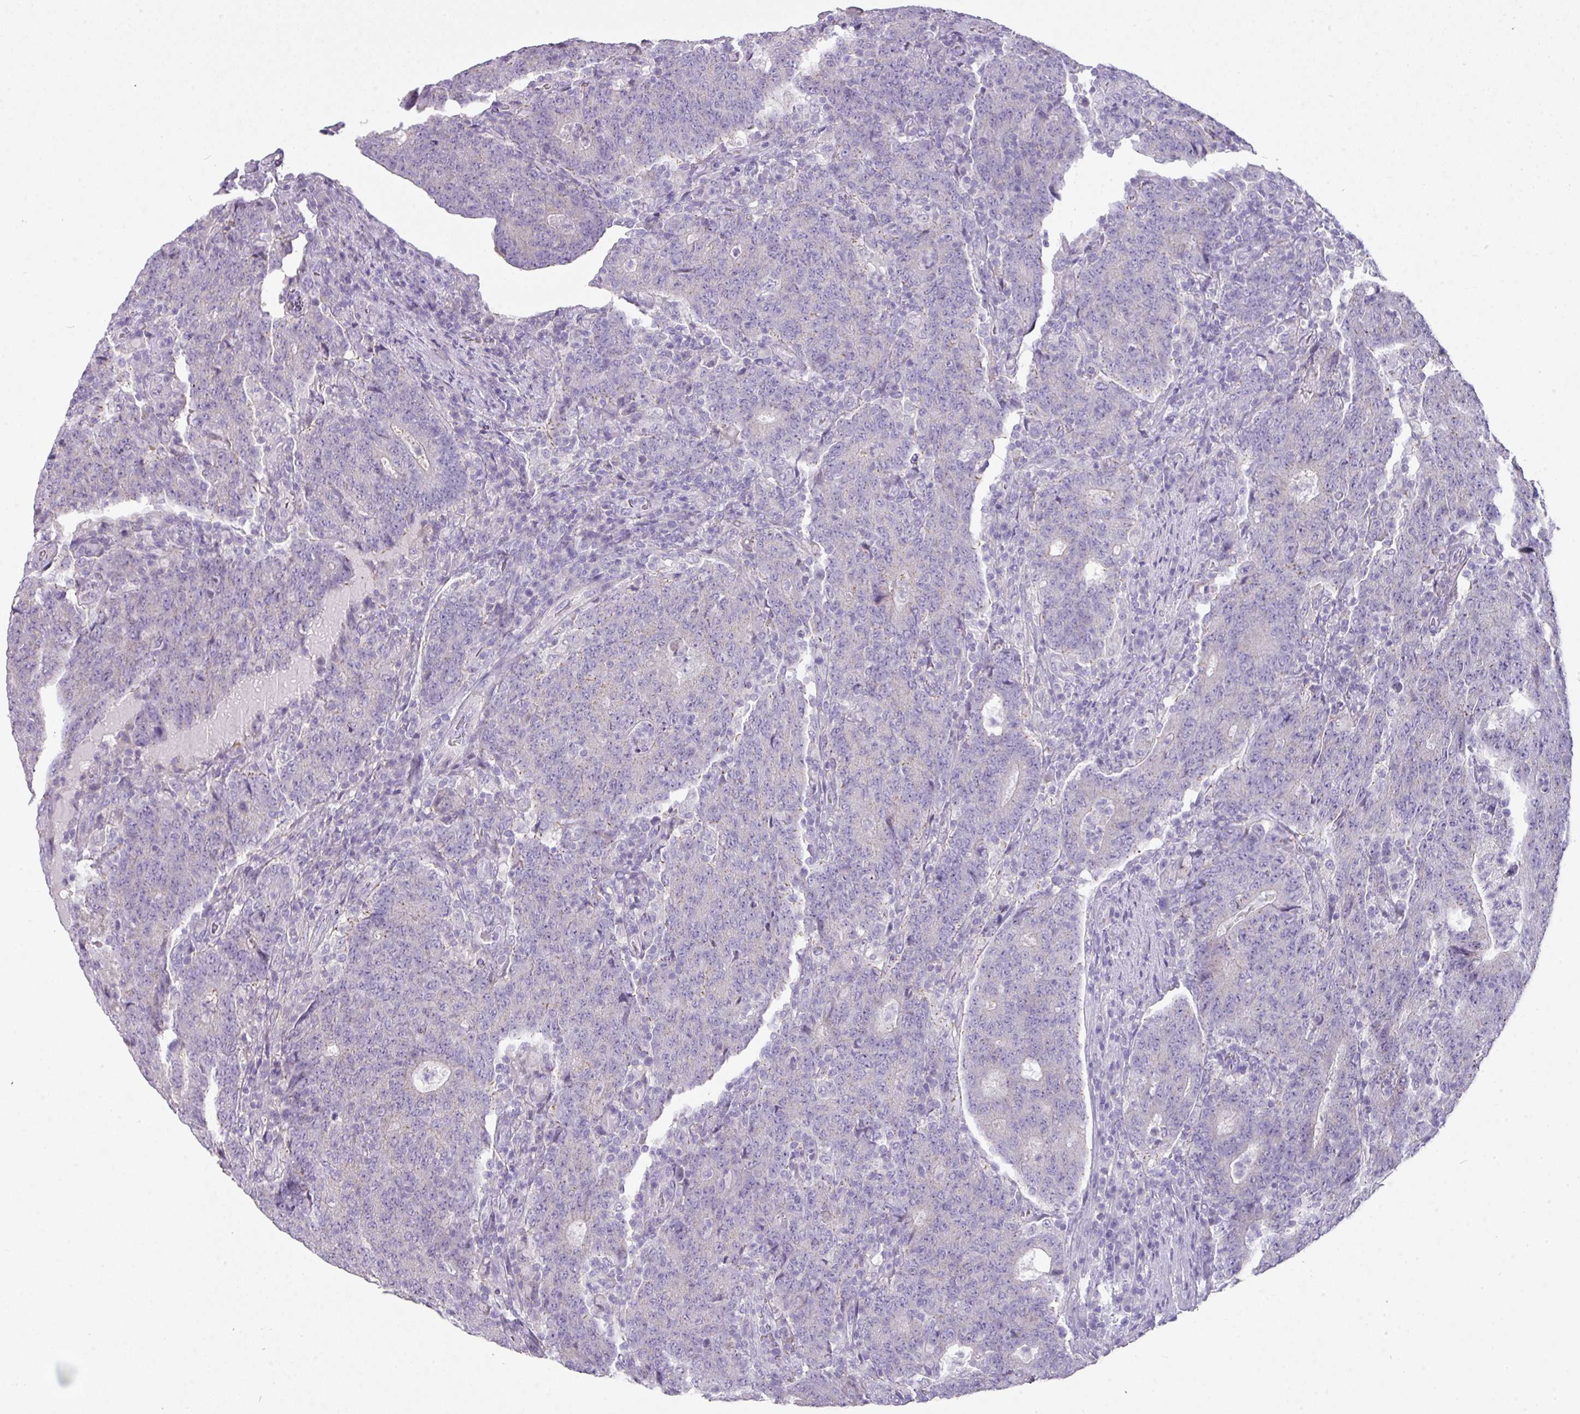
{"staining": {"intensity": "negative", "quantity": "none", "location": "none"}, "tissue": "colorectal cancer", "cell_type": "Tumor cells", "image_type": "cancer", "snomed": [{"axis": "morphology", "description": "Adenocarcinoma, NOS"}, {"axis": "topography", "description": "Colon"}], "caption": "Tumor cells show no significant protein staining in colorectal cancer.", "gene": "GLI4", "patient": {"sex": "female", "age": 75}}